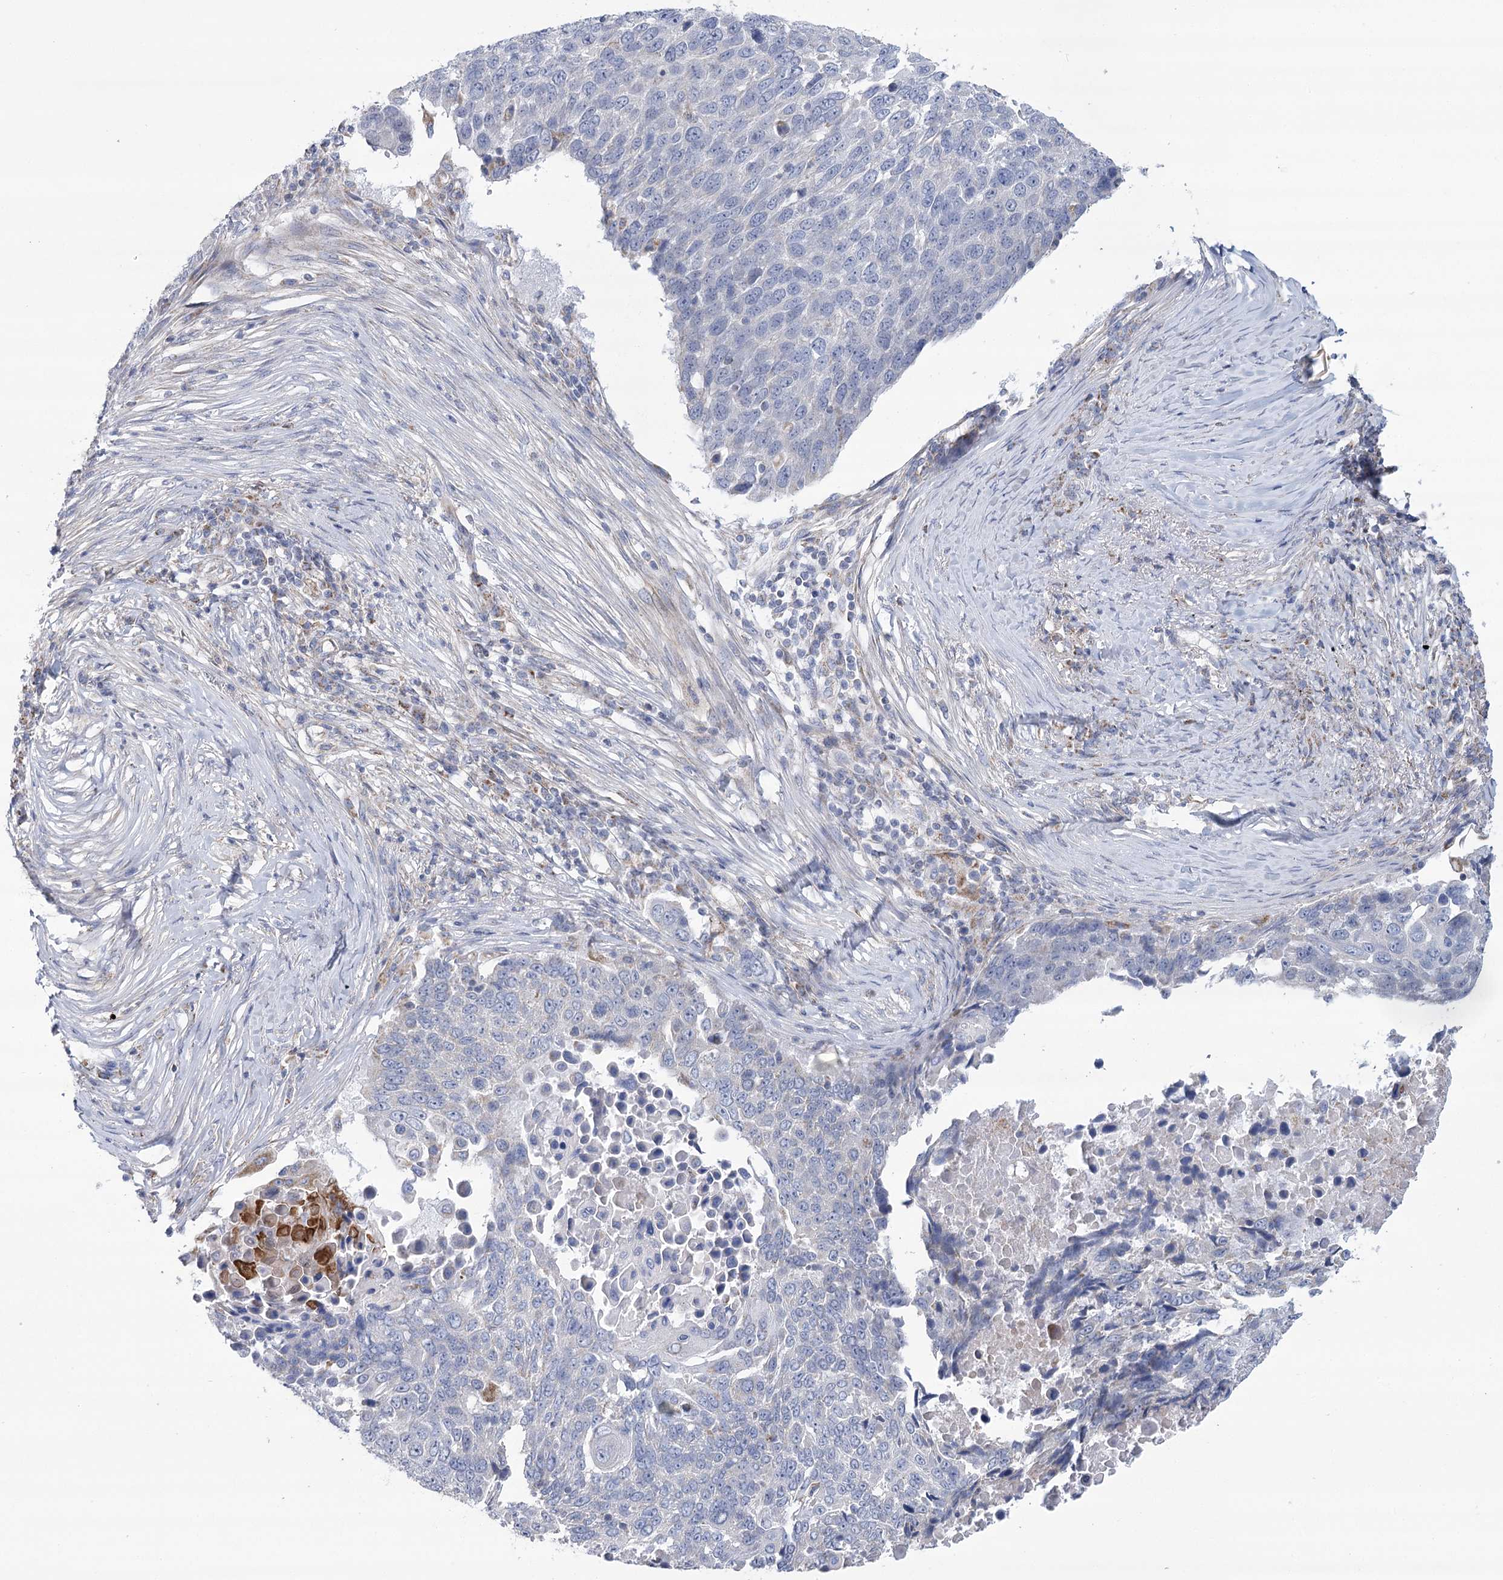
{"staining": {"intensity": "negative", "quantity": "none", "location": "none"}, "tissue": "lung cancer", "cell_type": "Tumor cells", "image_type": "cancer", "snomed": [{"axis": "morphology", "description": "Squamous cell carcinoma, NOS"}, {"axis": "topography", "description": "Lung"}], "caption": "Tumor cells are negative for brown protein staining in lung squamous cell carcinoma.", "gene": "SNX7", "patient": {"sex": "male", "age": 66}}